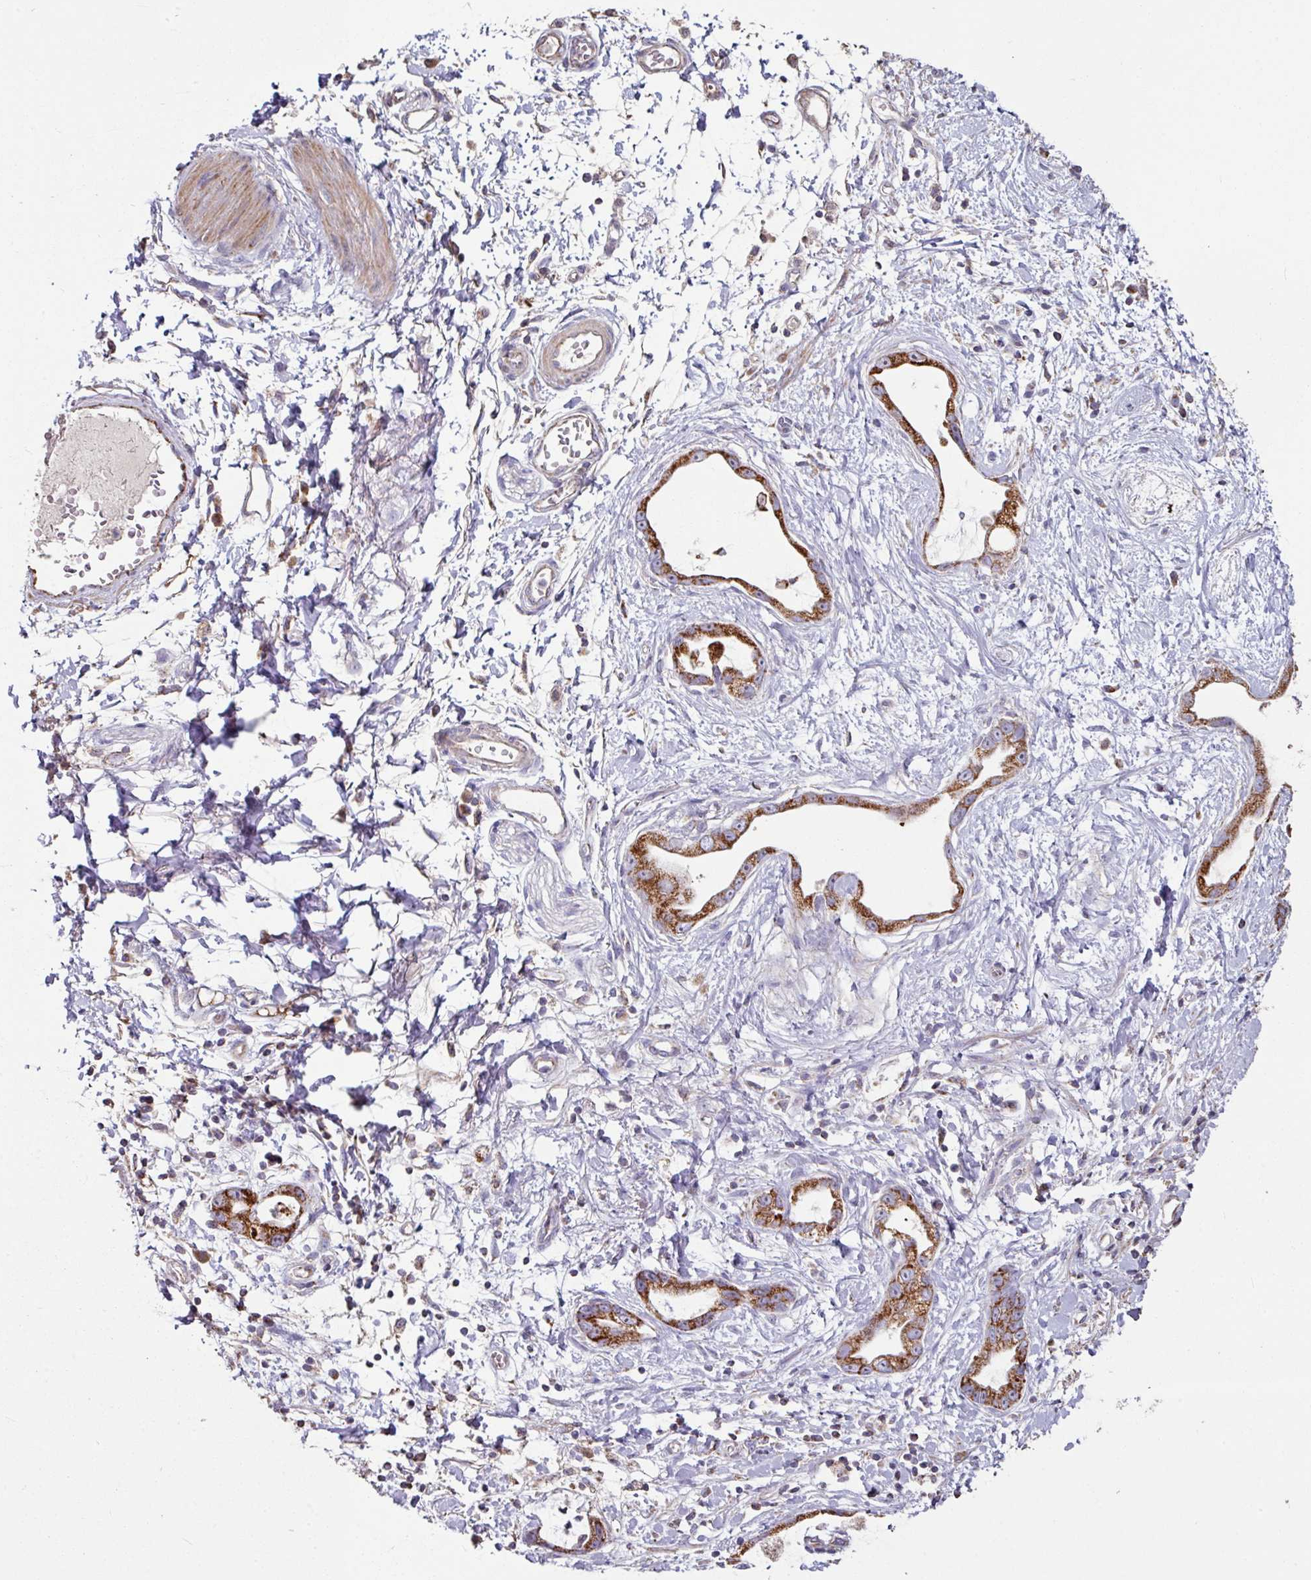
{"staining": {"intensity": "strong", "quantity": ">75%", "location": "cytoplasmic/membranous"}, "tissue": "stomach cancer", "cell_type": "Tumor cells", "image_type": "cancer", "snomed": [{"axis": "morphology", "description": "Adenocarcinoma, NOS"}, {"axis": "topography", "description": "Stomach"}], "caption": "An image of adenocarcinoma (stomach) stained for a protein reveals strong cytoplasmic/membranous brown staining in tumor cells. The protein of interest is shown in brown color, while the nuclei are stained blue.", "gene": "OR2D3", "patient": {"sex": "male", "age": 55}}